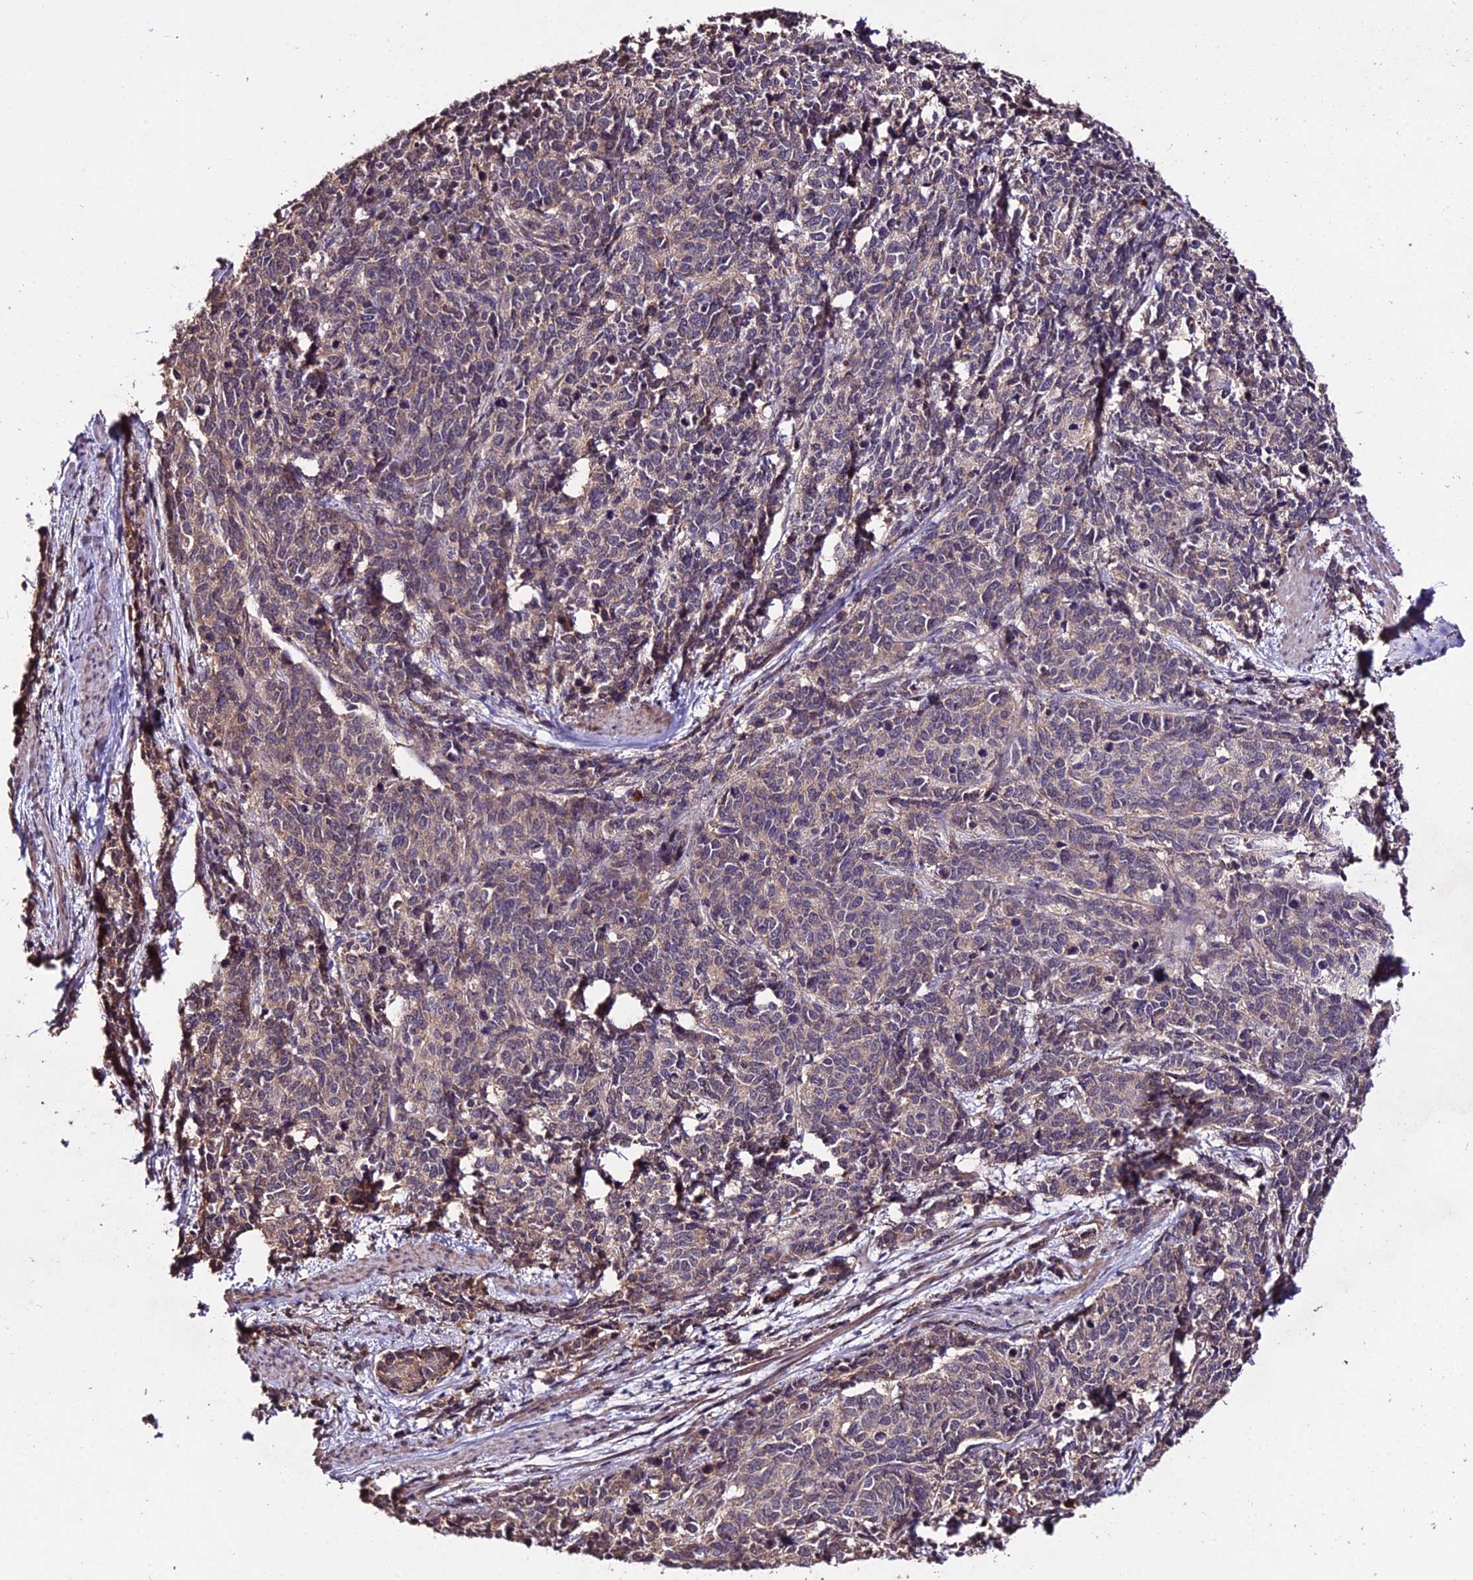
{"staining": {"intensity": "weak", "quantity": ">75%", "location": "cytoplasmic/membranous"}, "tissue": "cervical cancer", "cell_type": "Tumor cells", "image_type": "cancer", "snomed": [{"axis": "morphology", "description": "Squamous cell carcinoma, NOS"}, {"axis": "topography", "description": "Cervix"}], "caption": "DAB immunohistochemical staining of human squamous cell carcinoma (cervical) displays weak cytoplasmic/membranous protein positivity in about >75% of tumor cells.", "gene": "KCTD16", "patient": {"sex": "female", "age": 60}}